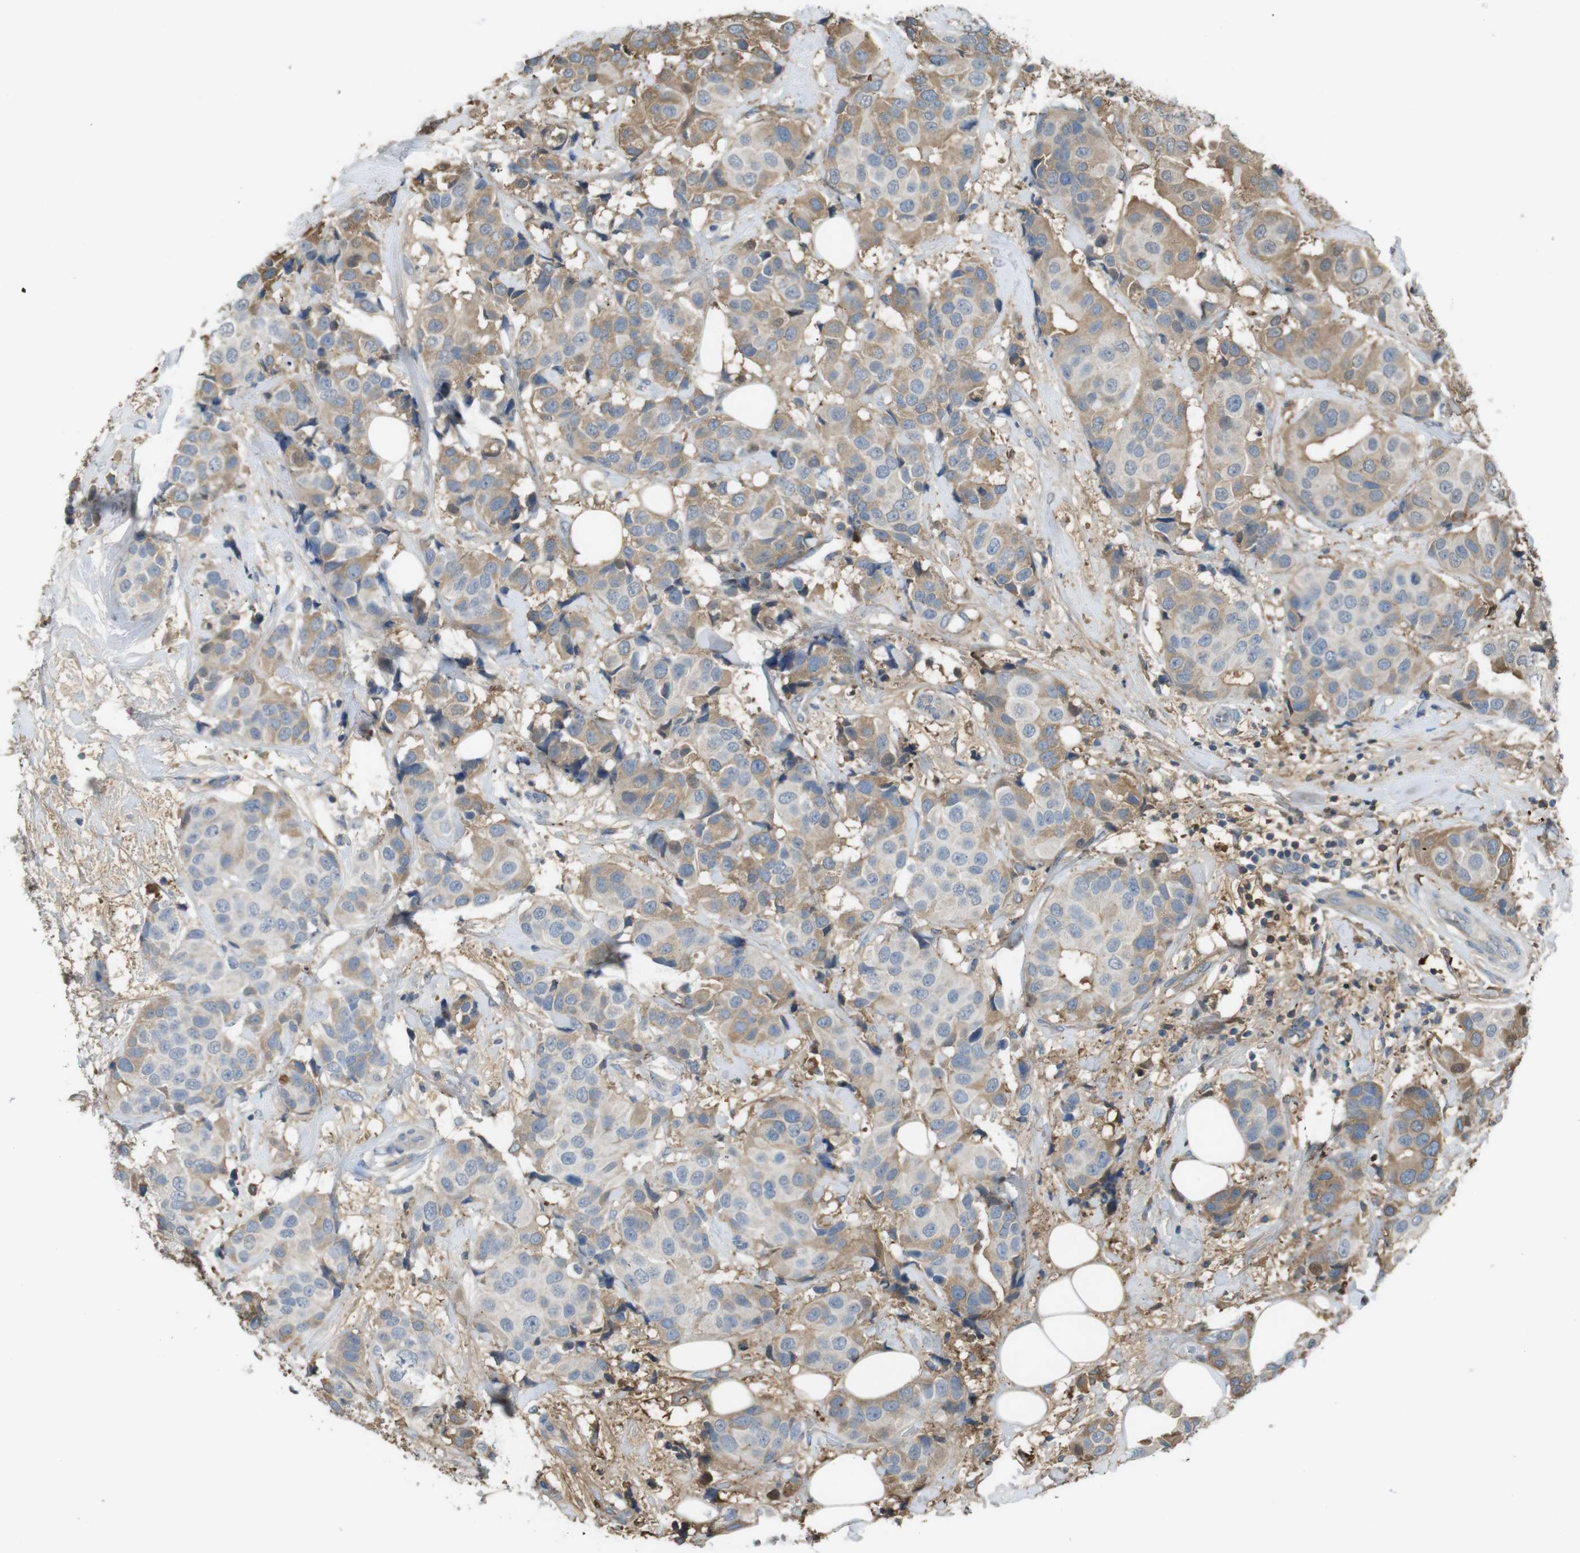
{"staining": {"intensity": "moderate", "quantity": "<25%", "location": "cytoplasmic/membranous"}, "tissue": "breast cancer", "cell_type": "Tumor cells", "image_type": "cancer", "snomed": [{"axis": "morphology", "description": "Normal tissue, NOS"}, {"axis": "morphology", "description": "Duct carcinoma"}, {"axis": "topography", "description": "Breast"}], "caption": "IHC (DAB) staining of breast cancer demonstrates moderate cytoplasmic/membranous protein positivity in approximately <25% of tumor cells.", "gene": "LTBP4", "patient": {"sex": "female", "age": 39}}